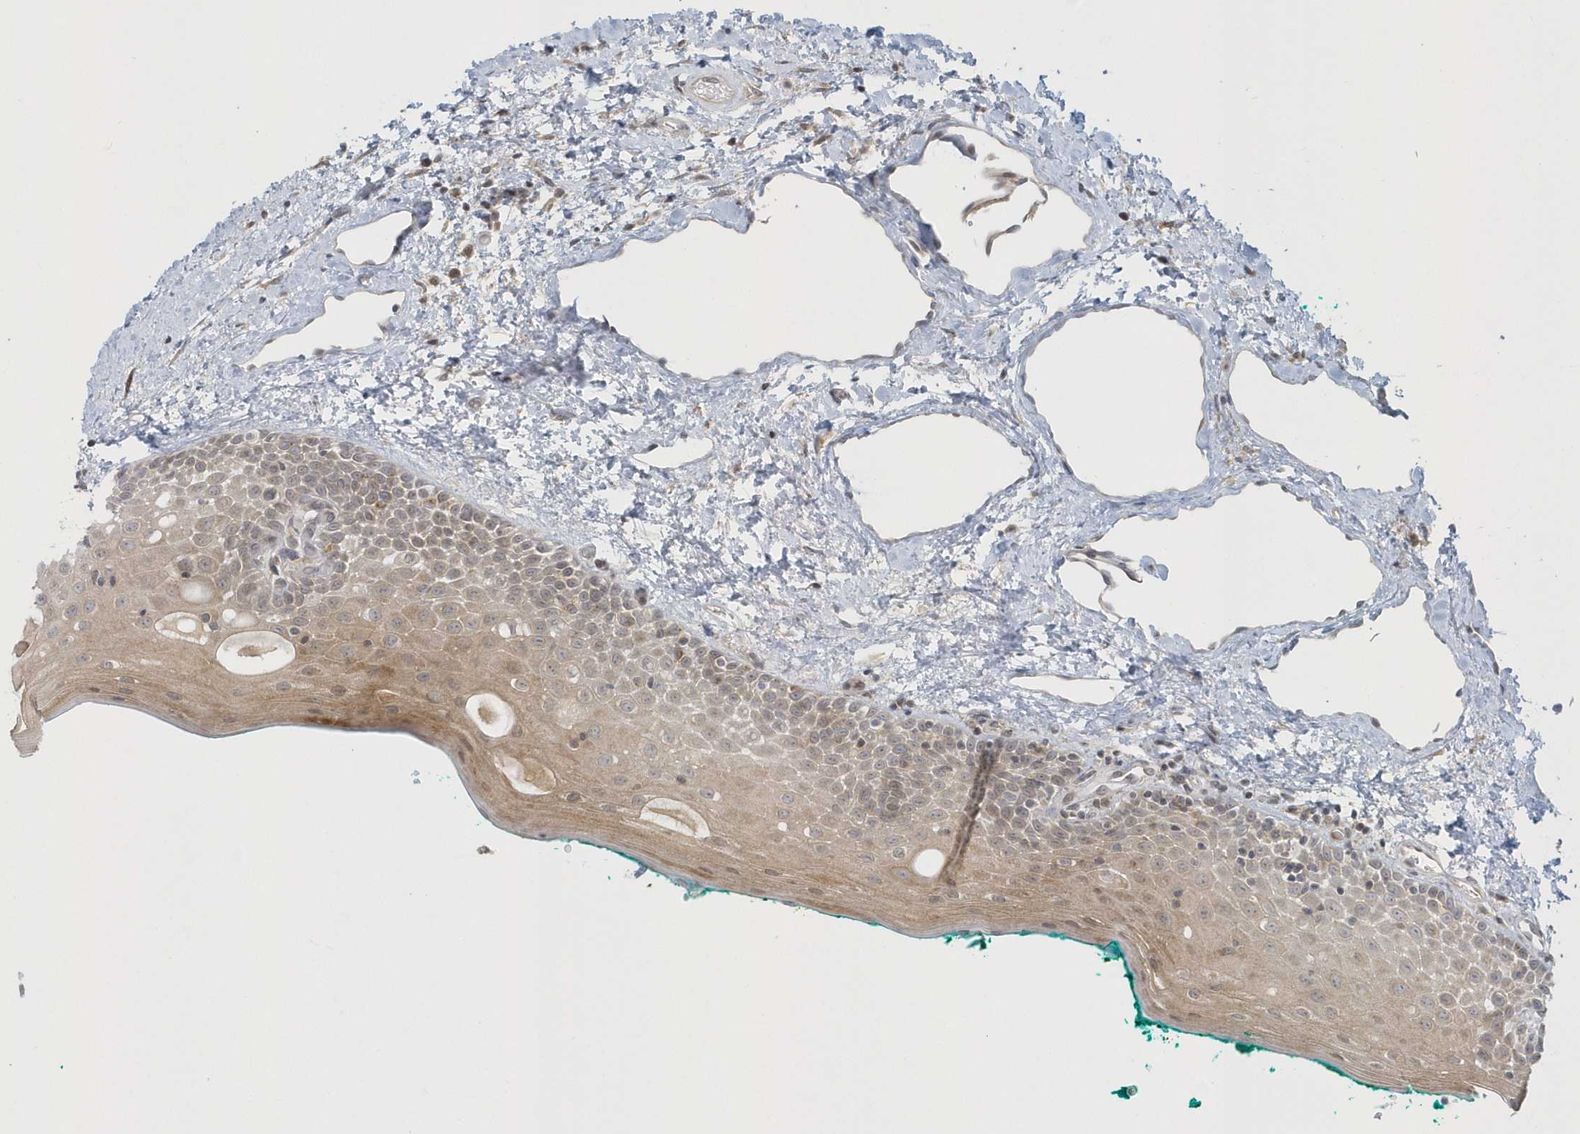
{"staining": {"intensity": "weak", "quantity": ">75%", "location": "cytoplasmic/membranous,nuclear"}, "tissue": "oral mucosa", "cell_type": "Squamous epithelial cells", "image_type": "normal", "snomed": [{"axis": "morphology", "description": "Normal tissue, NOS"}, {"axis": "topography", "description": "Oral tissue"}], "caption": "Immunohistochemistry staining of unremarkable oral mucosa, which displays low levels of weak cytoplasmic/membranous,nuclear expression in approximately >75% of squamous epithelial cells indicating weak cytoplasmic/membranous,nuclear protein positivity. The staining was performed using DAB (brown) for protein detection and nuclei were counterstained in hematoxylin (blue).", "gene": "BLTP3A", "patient": {"sex": "female", "age": 70}}